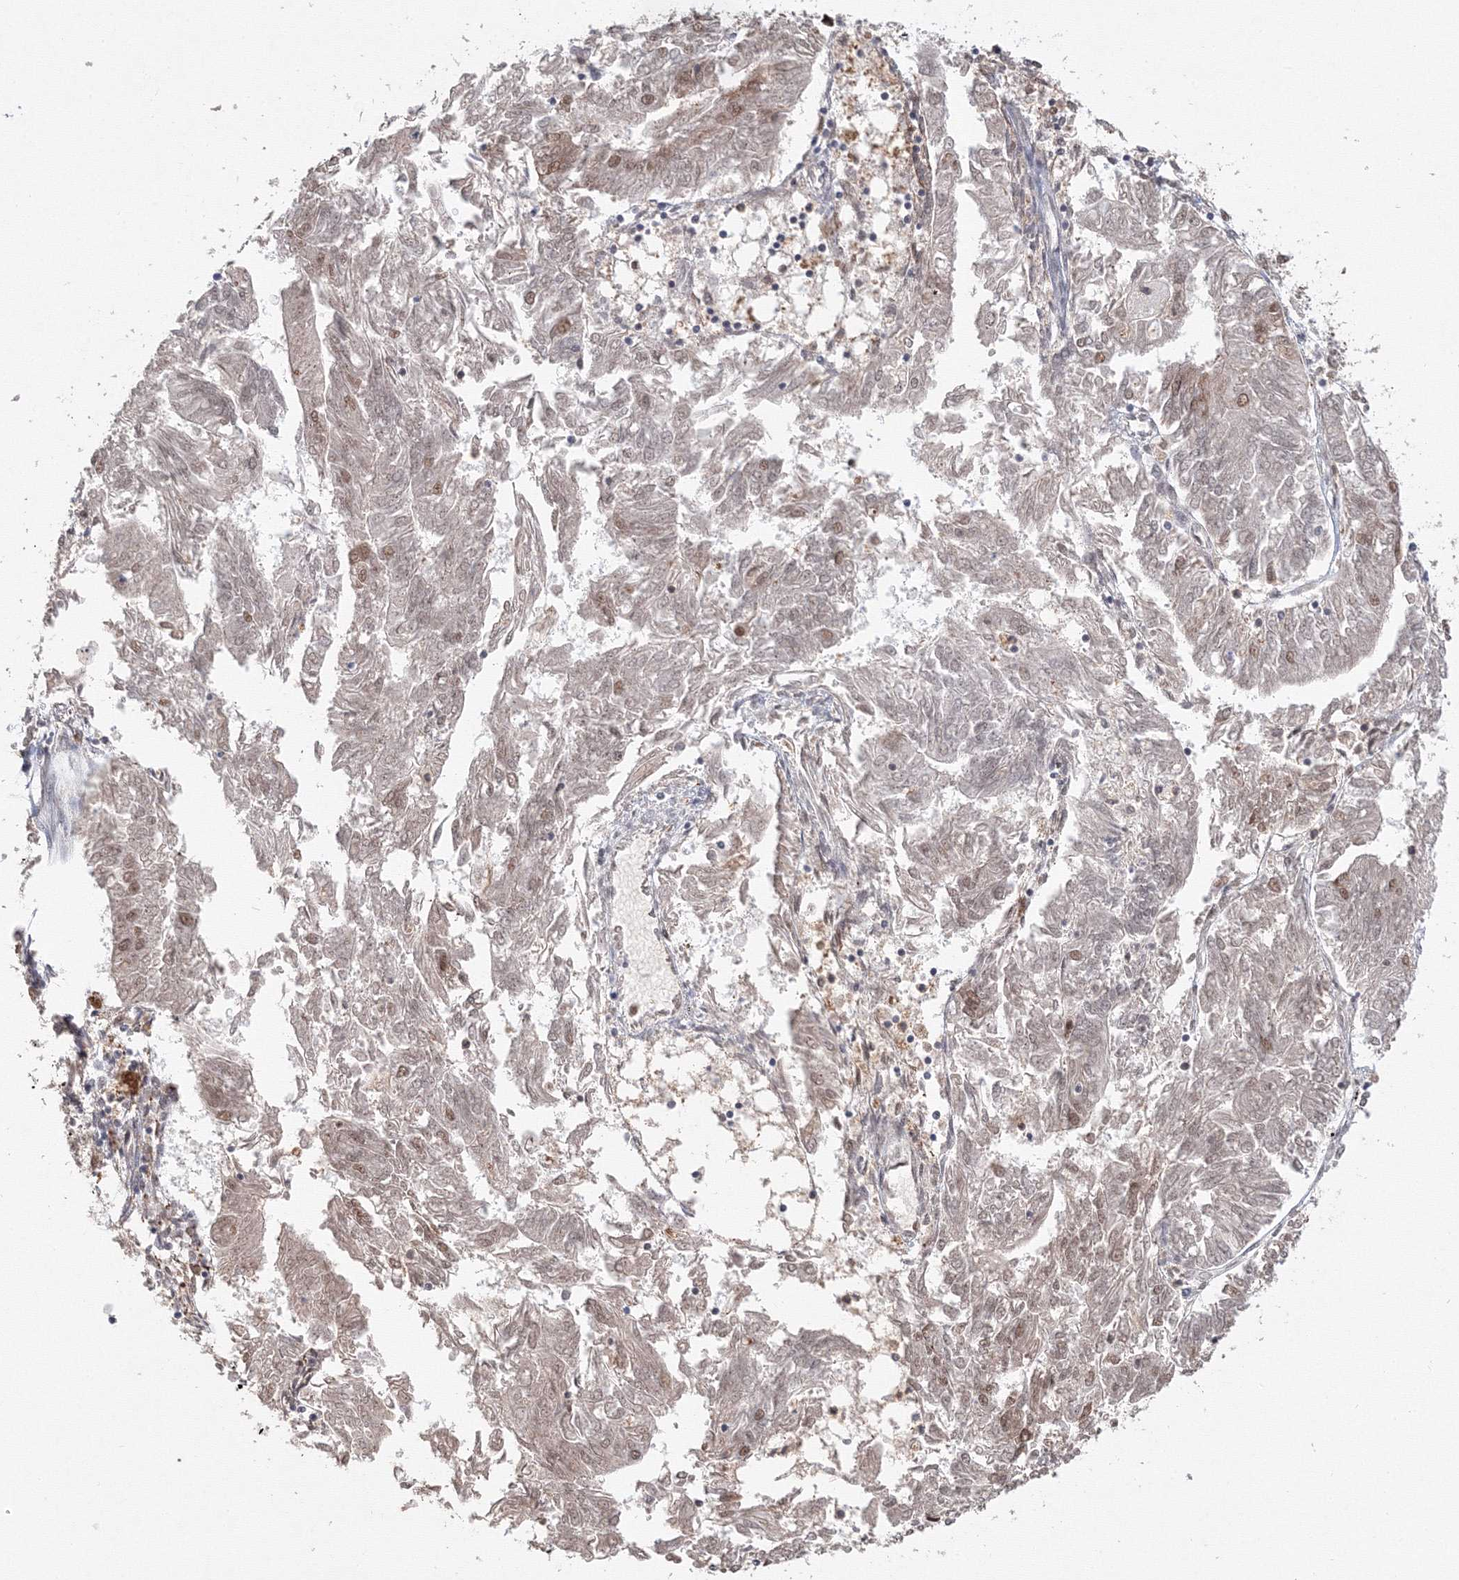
{"staining": {"intensity": "weak", "quantity": "<25%", "location": "cytoplasmic/membranous,nuclear"}, "tissue": "endometrial cancer", "cell_type": "Tumor cells", "image_type": "cancer", "snomed": [{"axis": "morphology", "description": "Adenocarcinoma, NOS"}, {"axis": "topography", "description": "Endometrium"}], "caption": "Immunohistochemistry micrograph of human adenocarcinoma (endometrial) stained for a protein (brown), which exhibits no staining in tumor cells.", "gene": "IWS1", "patient": {"sex": "female", "age": 58}}